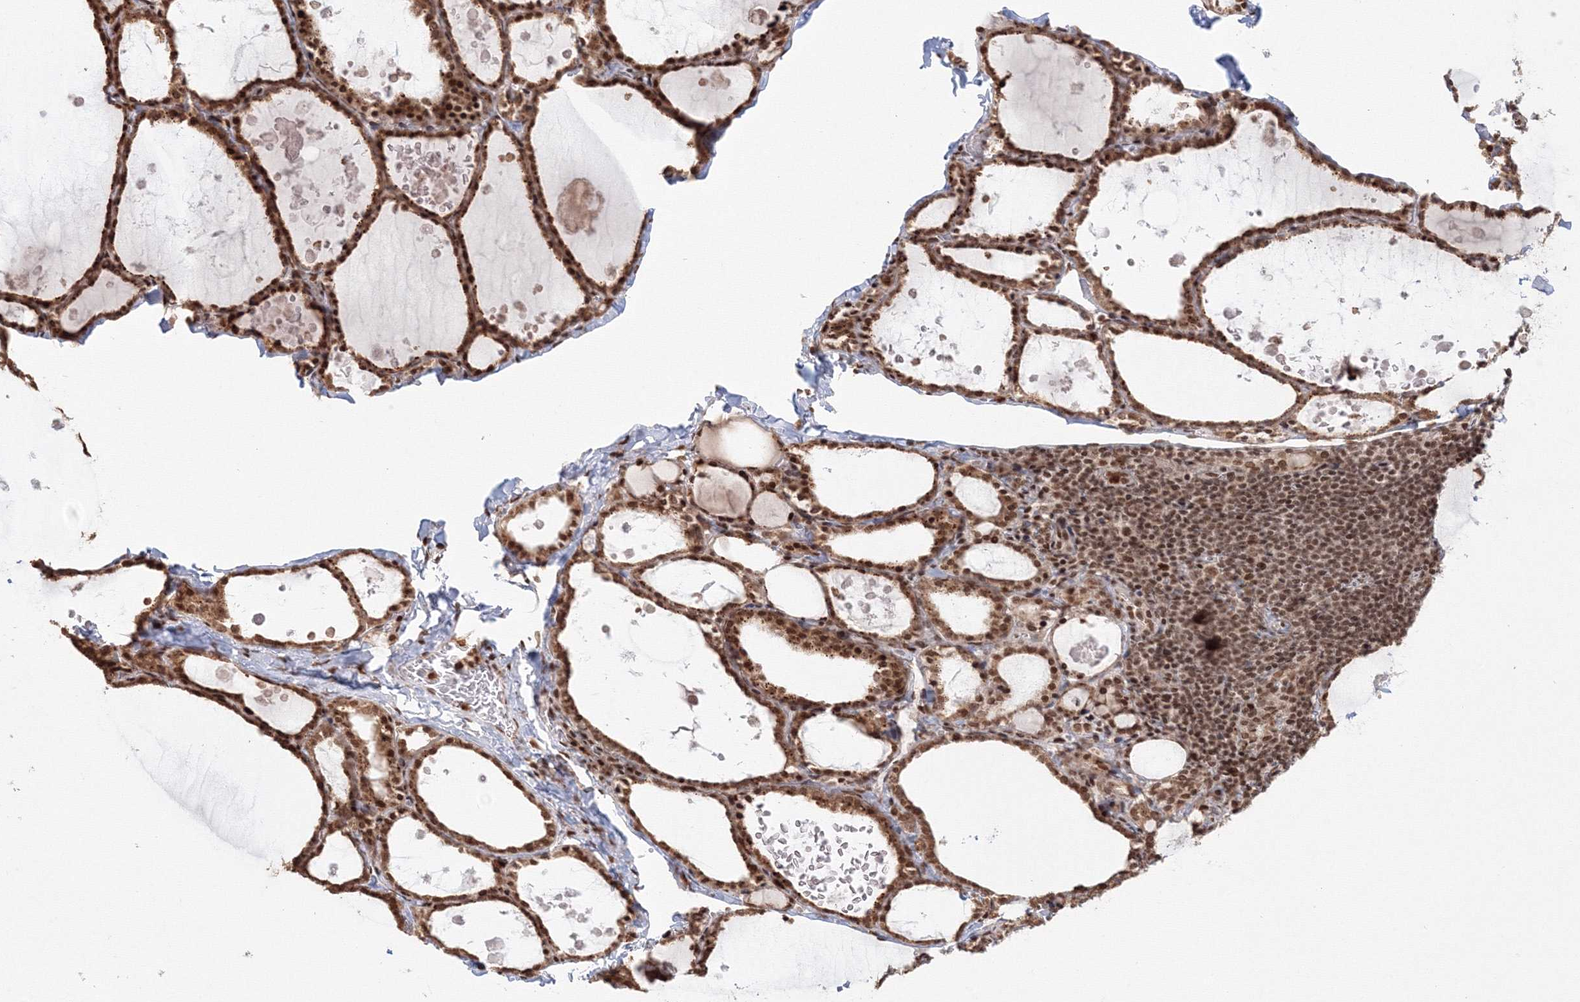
{"staining": {"intensity": "strong", "quantity": ">75%", "location": "cytoplasmic/membranous,nuclear"}, "tissue": "thyroid gland", "cell_type": "Glandular cells", "image_type": "normal", "snomed": [{"axis": "morphology", "description": "Normal tissue, NOS"}, {"axis": "topography", "description": "Thyroid gland"}], "caption": "The histopathology image exhibits a brown stain indicating the presence of a protein in the cytoplasmic/membranous,nuclear of glandular cells in thyroid gland. The staining was performed using DAB, with brown indicating positive protein expression. Nuclei are stained blue with hematoxylin.", "gene": "KIF20A", "patient": {"sex": "male", "age": 56}}